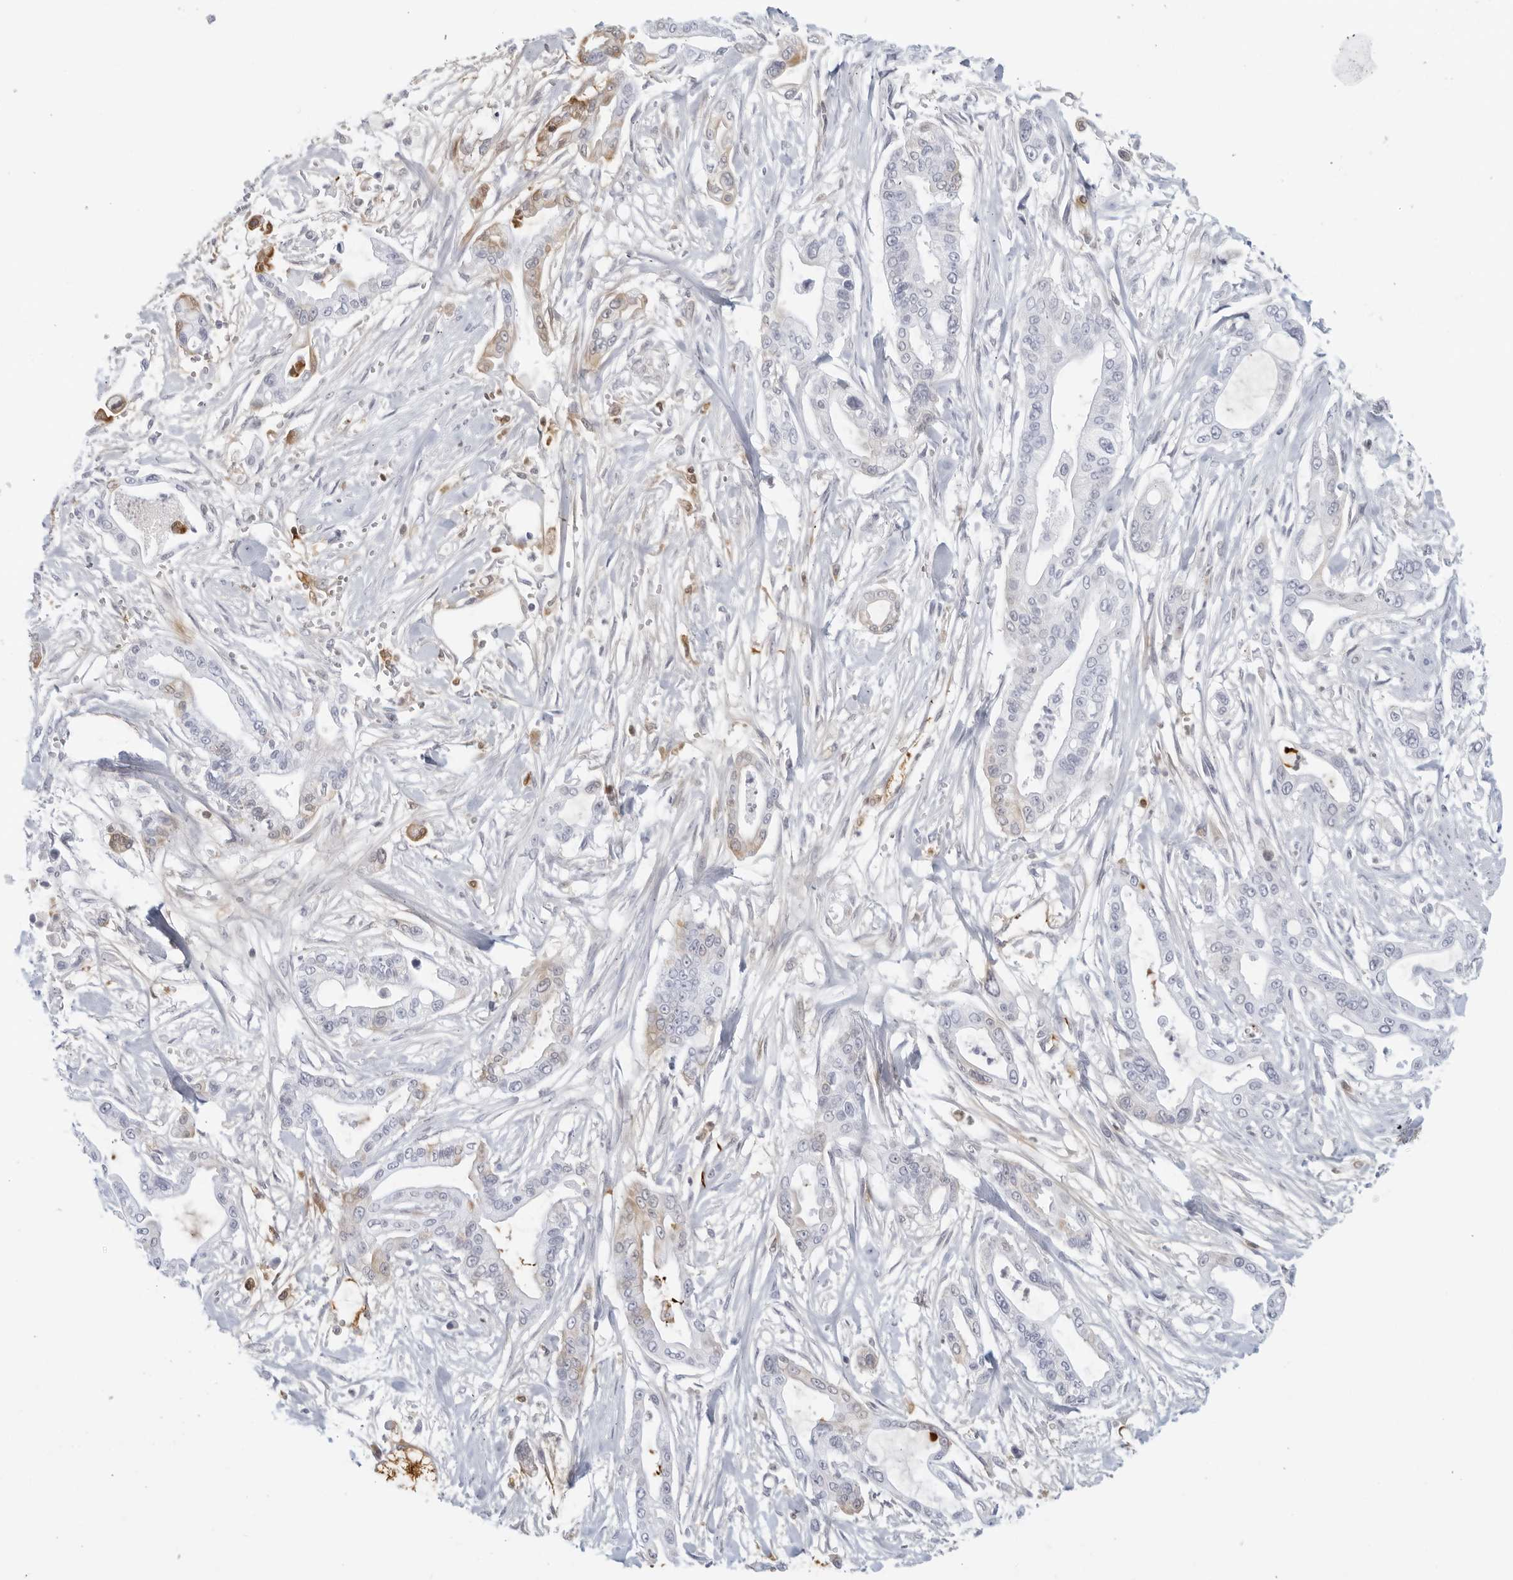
{"staining": {"intensity": "weak", "quantity": "<25%", "location": "cytoplasmic/membranous"}, "tissue": "pancreatic cancer", "cell_type": "Tumor cells", "image_type": "cancer", "snomed": [{"axis": "morphology", "description": "Adenocarcinoma, NOS"}, {"axis": "topography", "description": "Pancreas"}], "caption": "Pancreatic cancer was stained to show a protein in brown. There is no significant expression in tumor cells.", "gene": "FGG", "patient": {"sex": "male", "age": 68}}